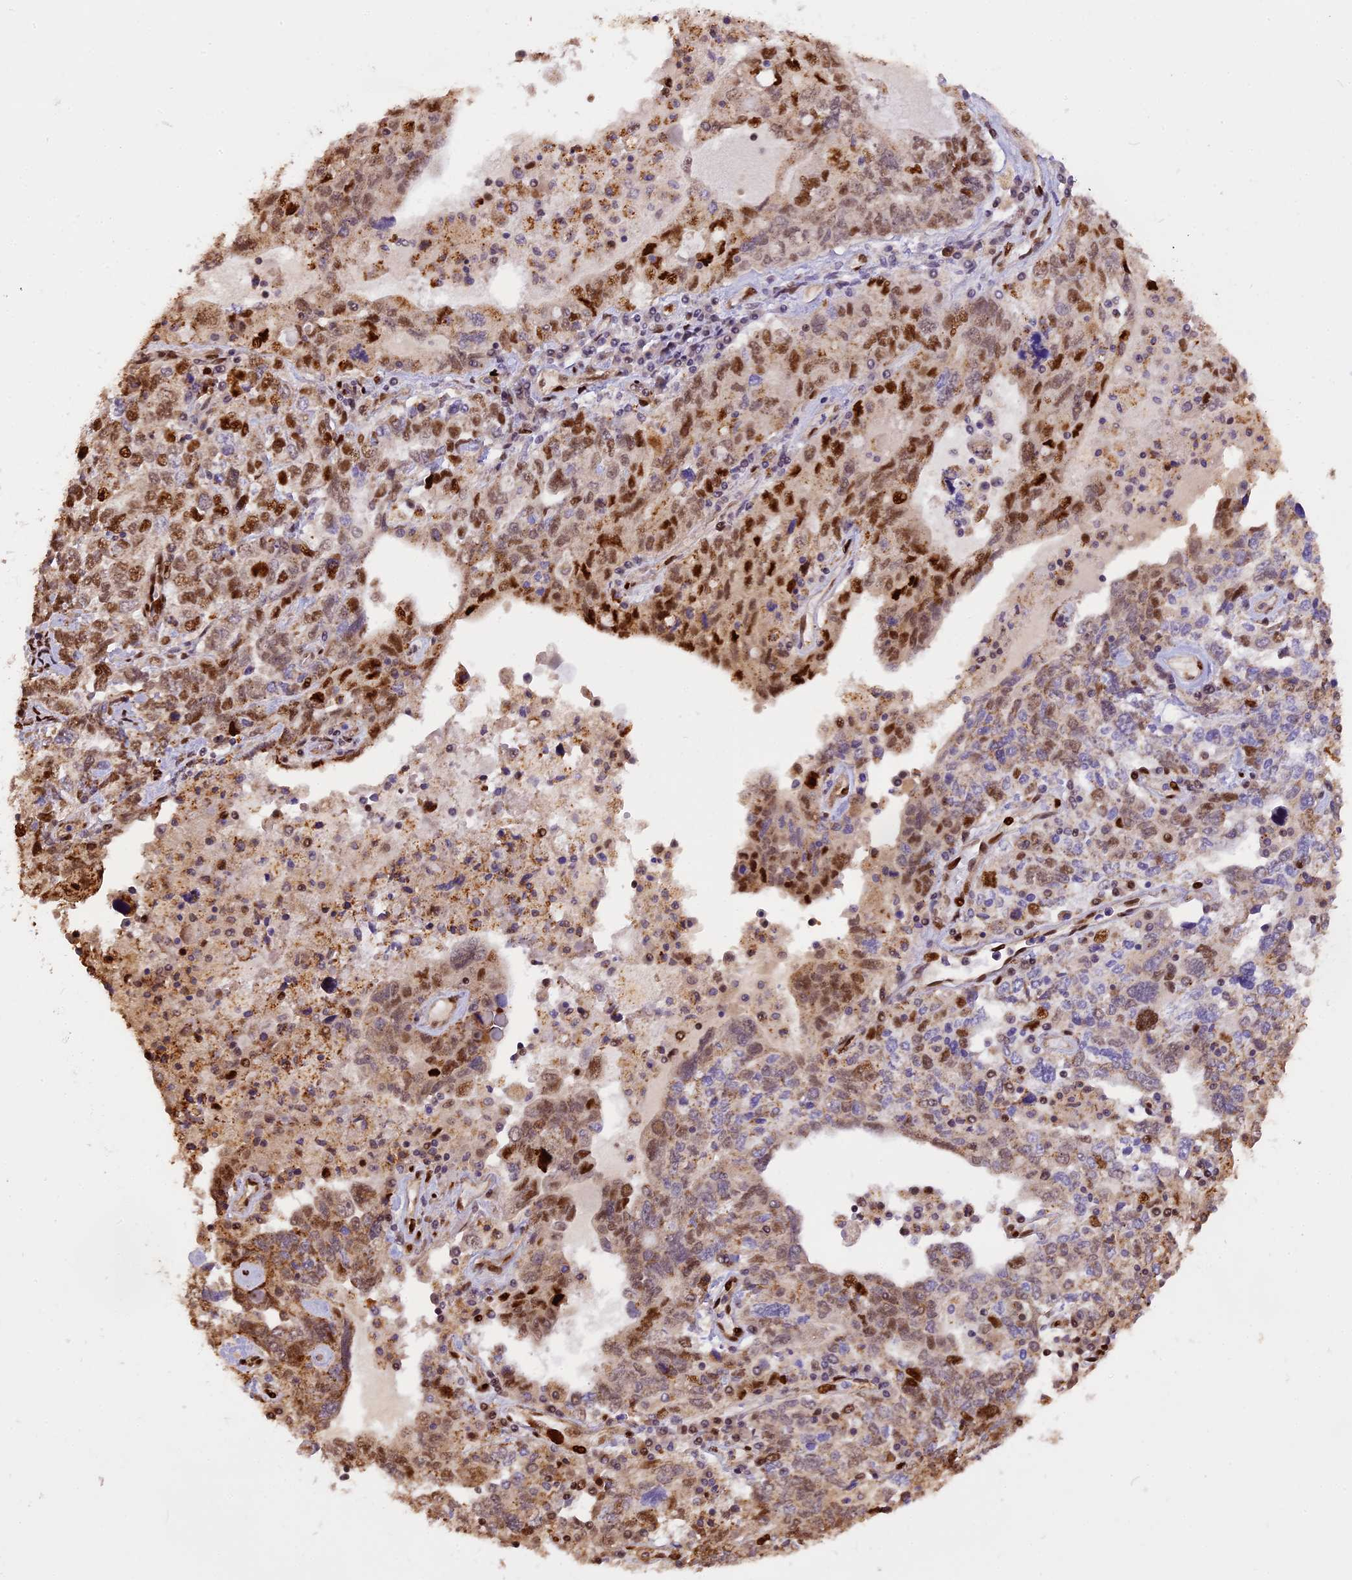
{"staining": {"intensity": "moderate", "quantity": ">75%", "location": "nuclear"}, "tissue": "ovarian cancer", "cell_type": "Tumor cells", "image_type": "cancer", "snomed": [{"axis": "morphology", "description": "Carcinoma, endometroid"}, {"axis": "topography", "description": "Ovary"}], "caption": "Human ovarian cancer stained with a protein marker shows moderate staining in tumor cells.", "gene": "MICALL1", "patient": {"sex": "female", "age": 62}}